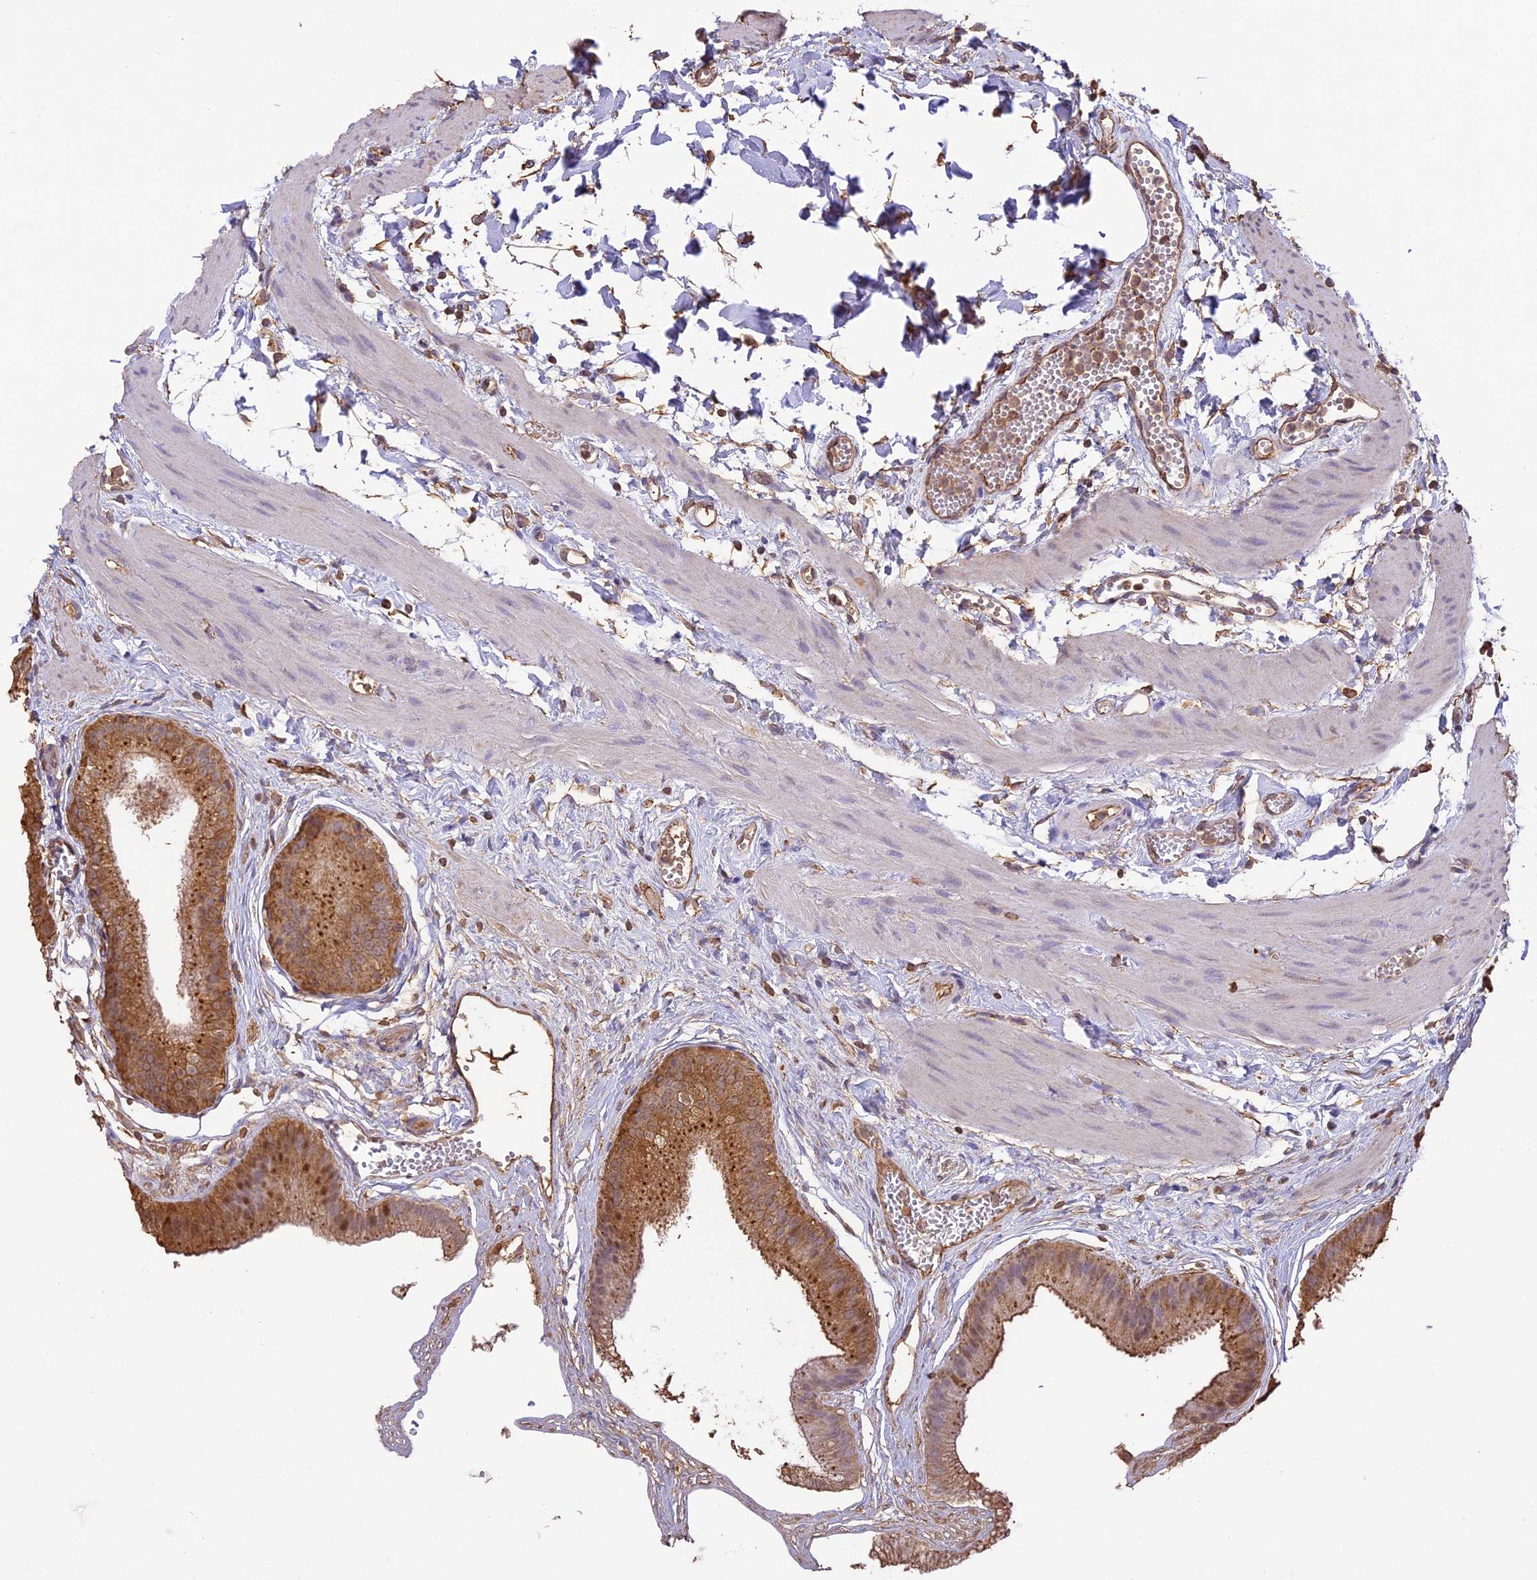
{"staining": {"intensity": "moderate", "quantity": ">75%", "location": "cytoplasmic/membranous,nuclear"}, "tissue": "gallbladder", "cell_type": "Glandular cells", "image_type": "normal", "snomed": [{"axis": "morphology", "description": "Normal tissue, NOS"}, {"axis": "topography", "description": "Gallbladder"}], "caption": "Glandular cells demonstrate medium levels of moderate cytoplasmic/membranous,nuclear positivity in approximately >75% of cells in normal gallbladder. Using DAB (3,3'-diaminobenzidine) (brown) and hematoxylin (blue) stains, captured at high magnification using brightfield microscopy.", "gene": "ARHGAP19", "patient": {"sex": "female", "age": 54}}